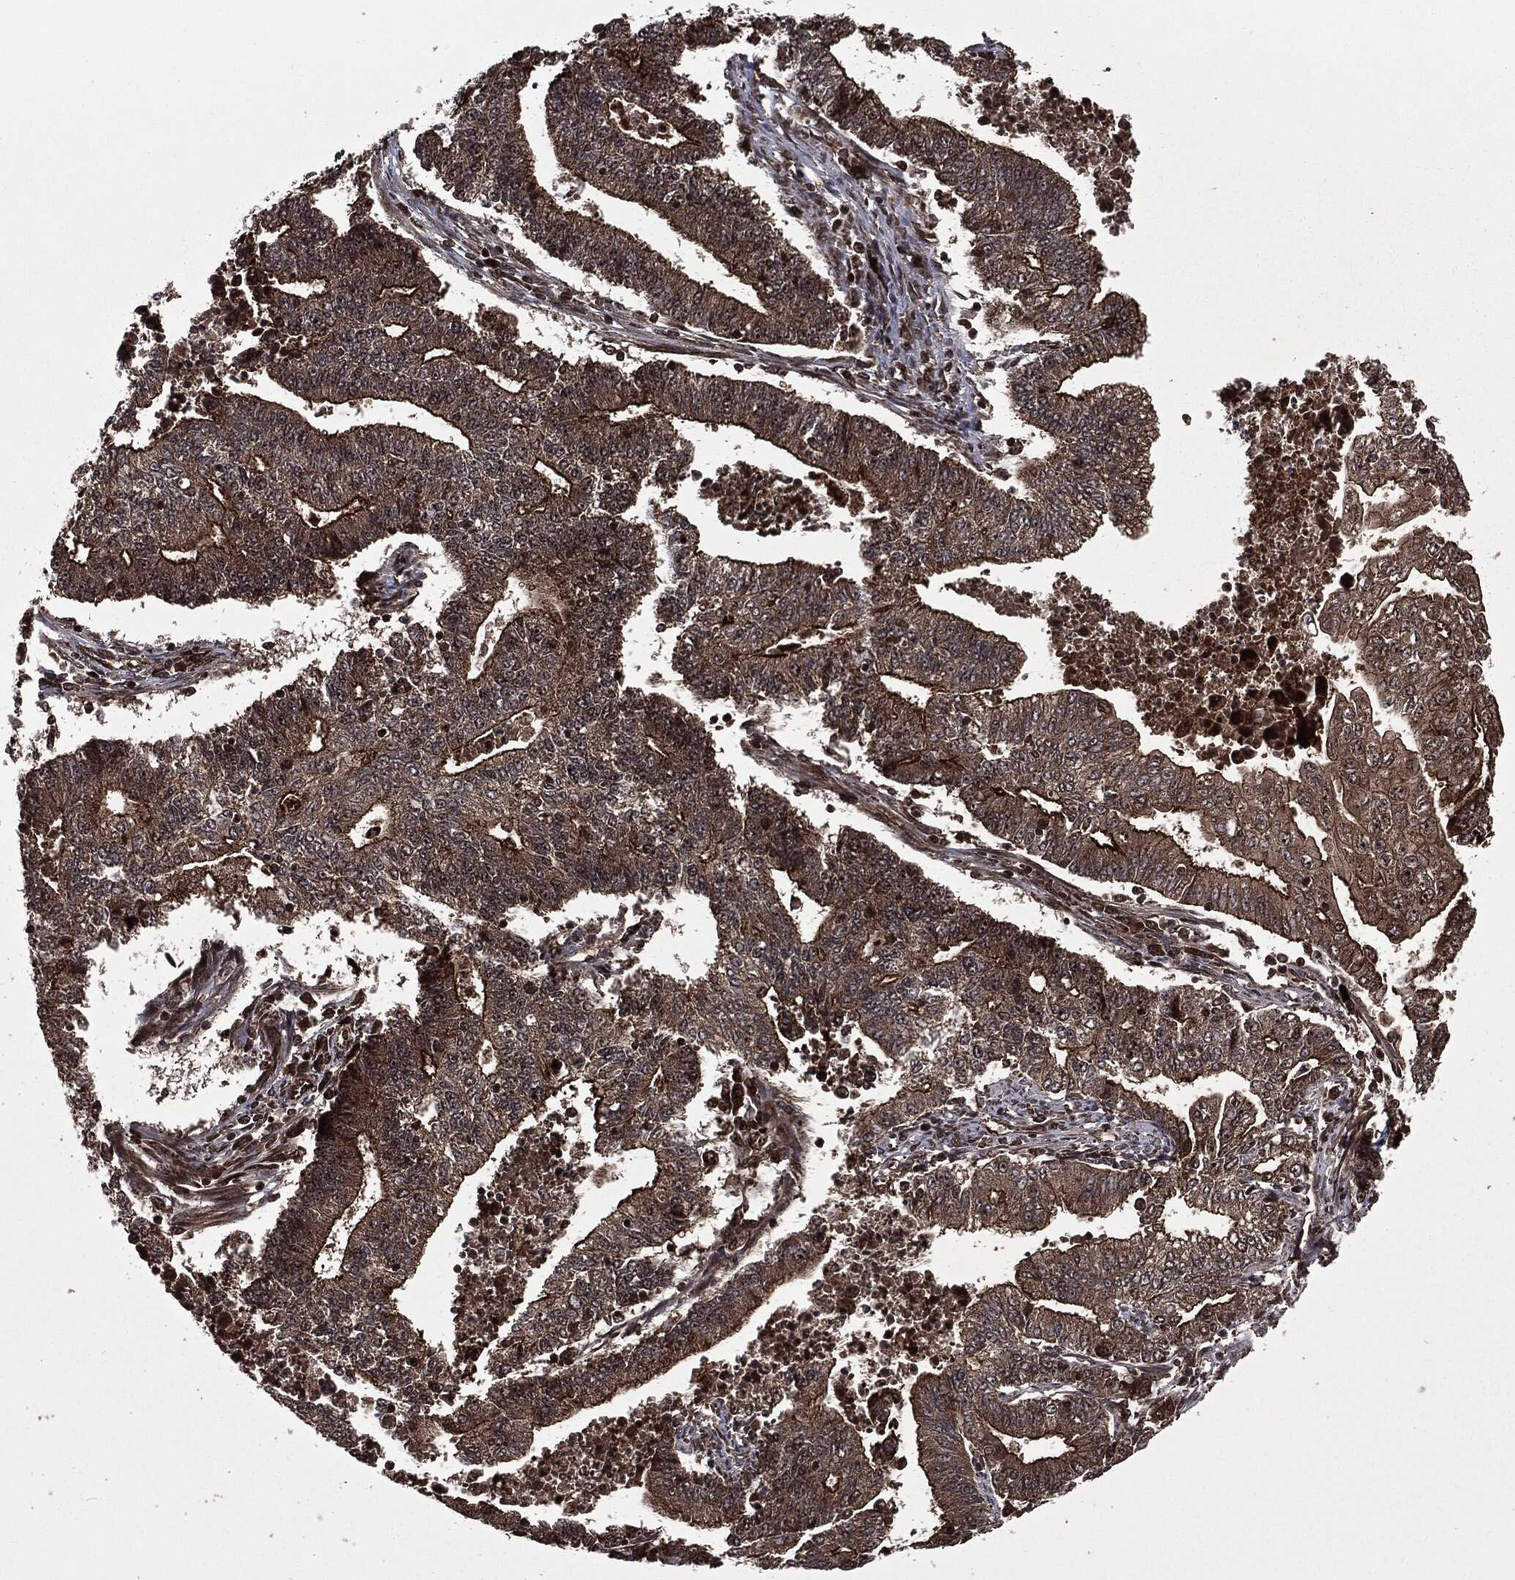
{"staining": {"intensity": "strong", "quantity": ">75%", "location": "cytoplasmic/membranous"}, "tissue": "endometrial cancer", "cell_type": "Tumor cells", "image_type": "cancer", "snomed": [{"axis": "morphology", "description": "Adenocarcinoma, NOS"}, {"axis": "topography", "description": "Uterus"}, {"axis": "topography", "description": "Endometrium"}], "caption": "An immunohistochemistry (IHC) photomicrograph of neoplastic tissue is shown. Protein staining in brown highlights strong cytoplasmic/membranous positivity in endometrial cancer within tumor cells. (IHC, brightfield microscopy, high magnification).", "gene": "CARD6", "patient": {"sex": "female", "age": 54}}